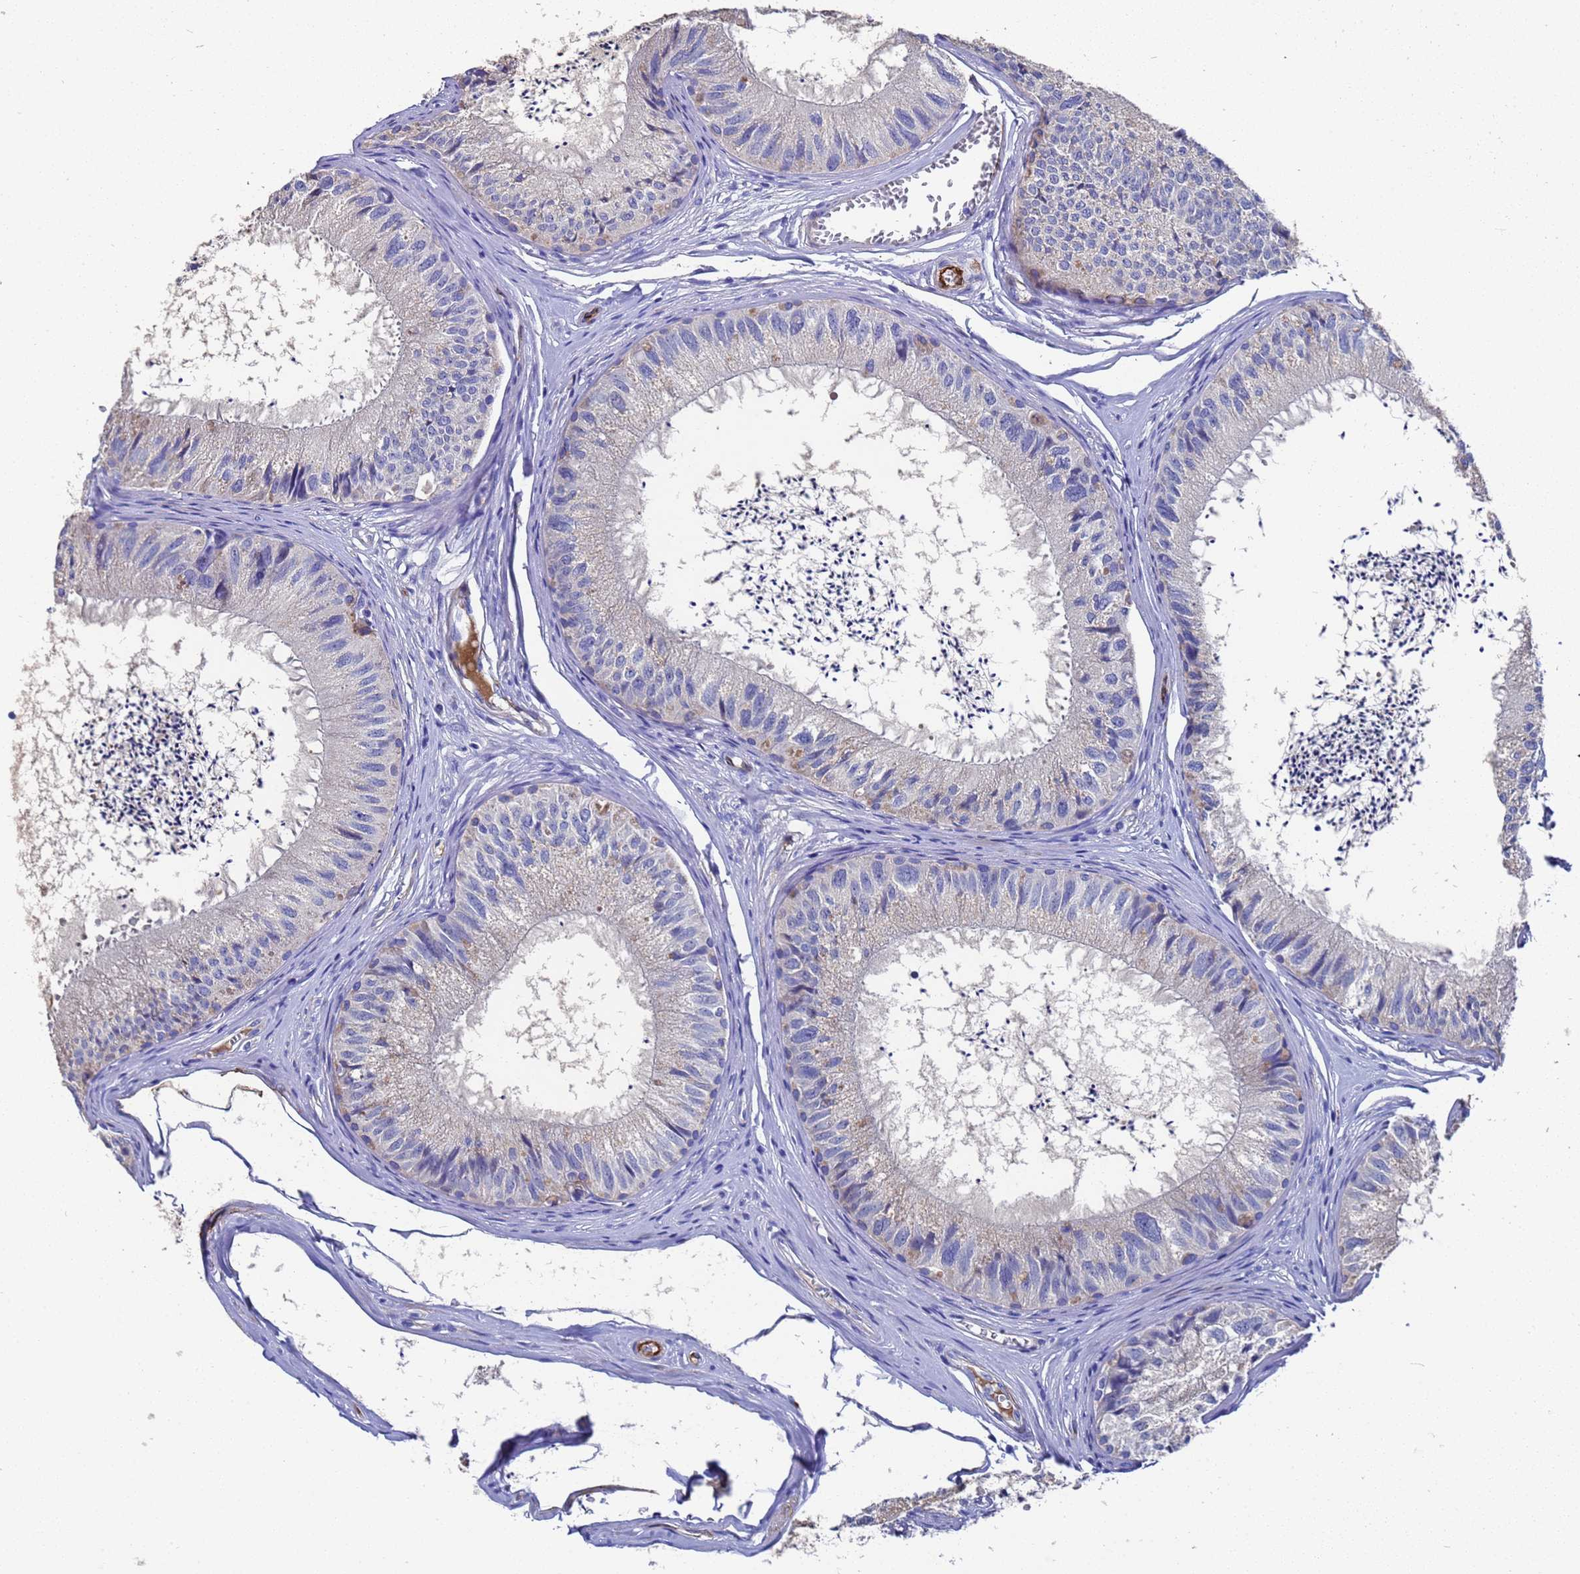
{"staining": {"intensity": "moderate", "quantity": "<25%", "location": "cytoplasmic/membranous"}, "tissue": "epididymis", "cell_type": "Glandular cells", "image_type": "normal", "snomed": [{"axis": "morphology", "description": "Normal tissue, NOS"}, {"axis": "topography", "description": "Epididymis"}], "caption": "This is an image of immunohistochemistry staining of benign epididymis, which shows moderate expression in the cytoplasmic/membranous of glandular cells.", "gene": "ADIPOQ", "patient": {"sex": "male", "age": 79}}